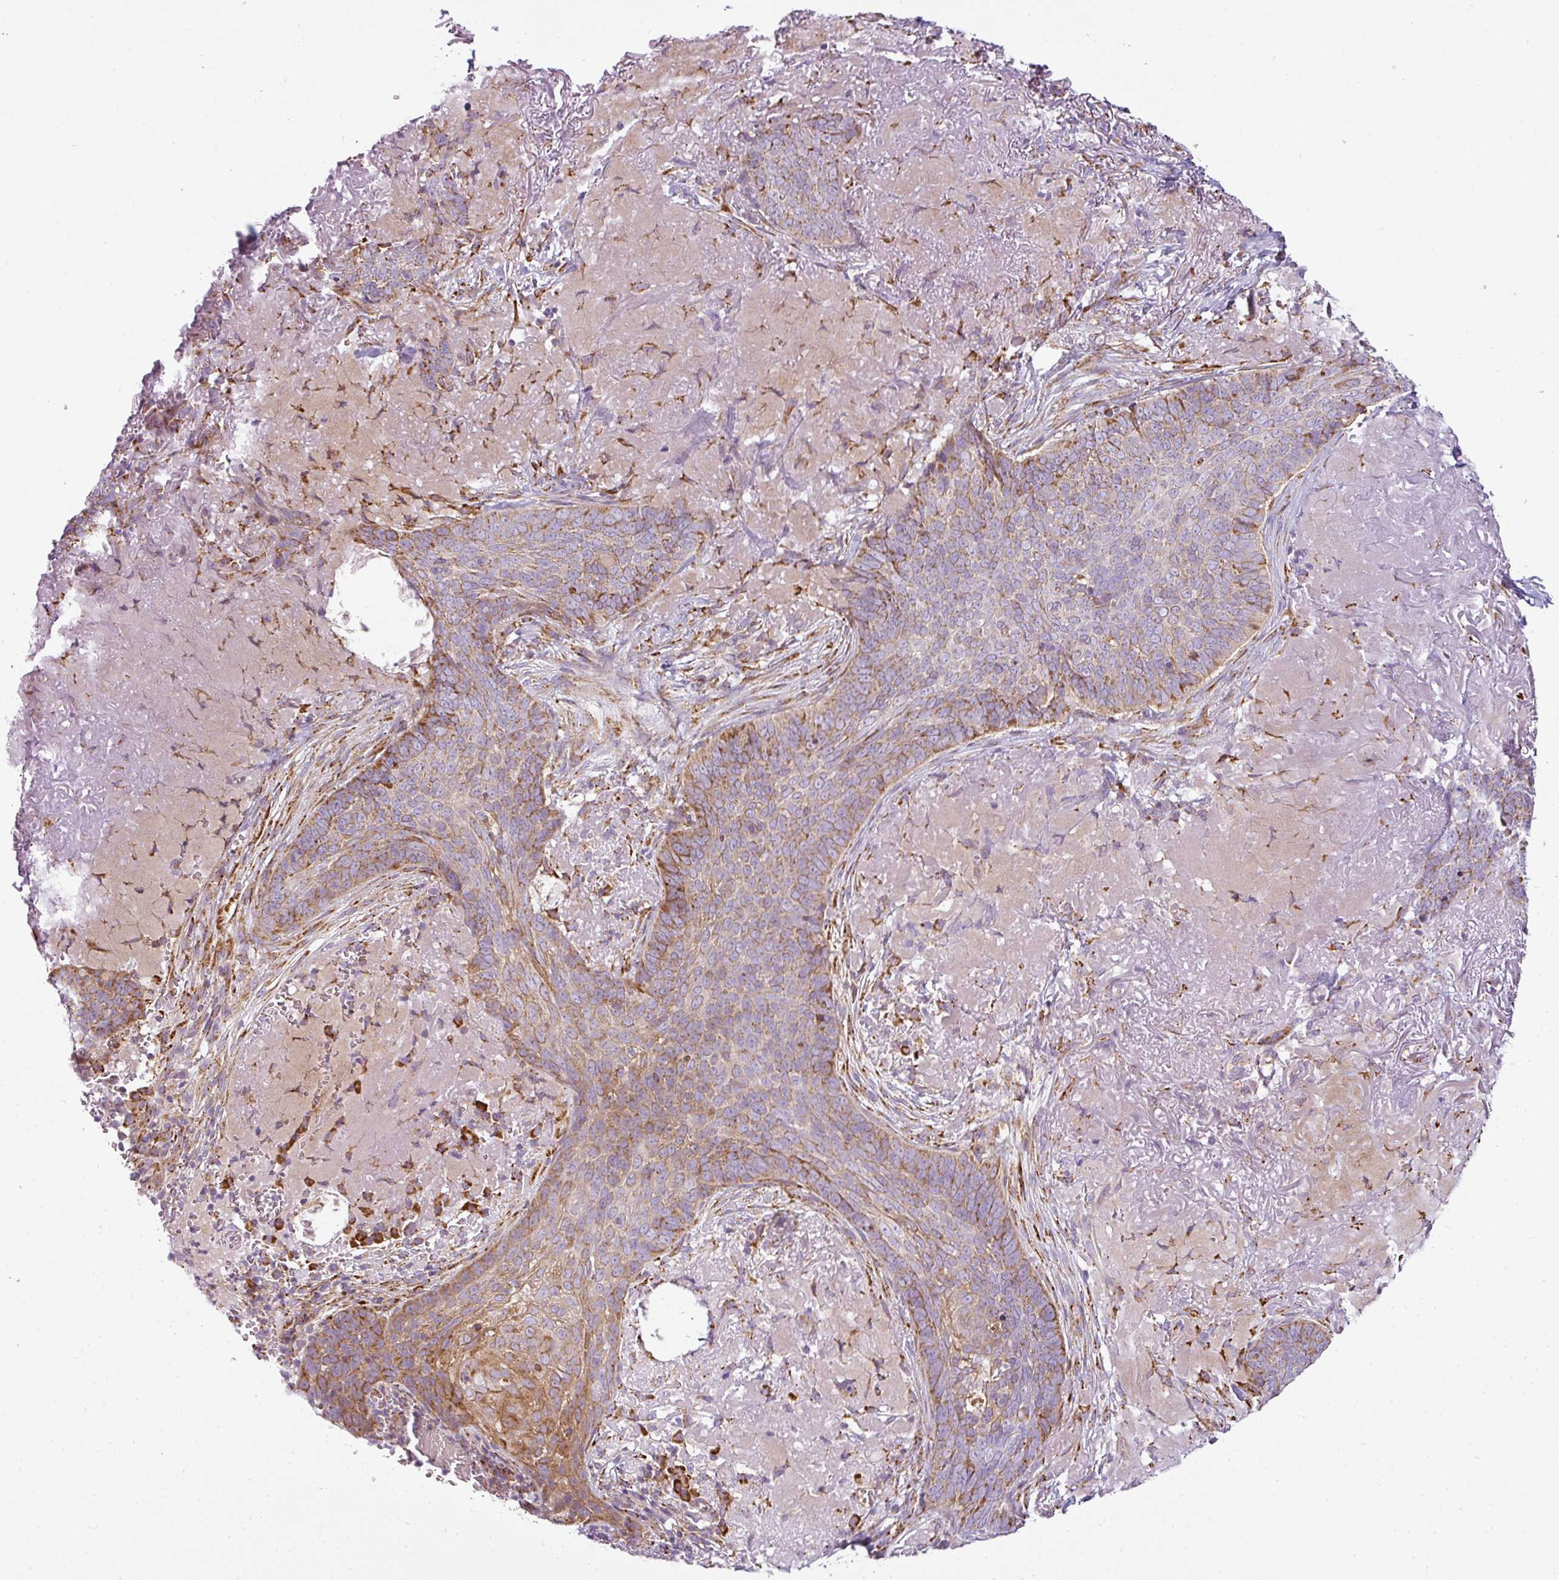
{"staining": {"intensity": "moderate", "quantity": "25%-75%", "location": "cytoplasmic/membranous"}, "tissue": "skin cancer", "cell_type": "Tumor cells", "image_type": "cancer", "snomed": [{"axis": "morphology", "description": "Basal cell carcinoma"}, {"axis": "topography", "description": "Skin"}, {"axis": "topography", "description": "Skin of face"}], "caption": "Moderate cytoplasmic/membranous expression for a protein is appreciated in about 25%-75% of tumor cells of skin basal cell carcinoma using immunohistochemistry.", "gene": "ANKRD18A", "patient": {"sex": "female", "age": 95}}